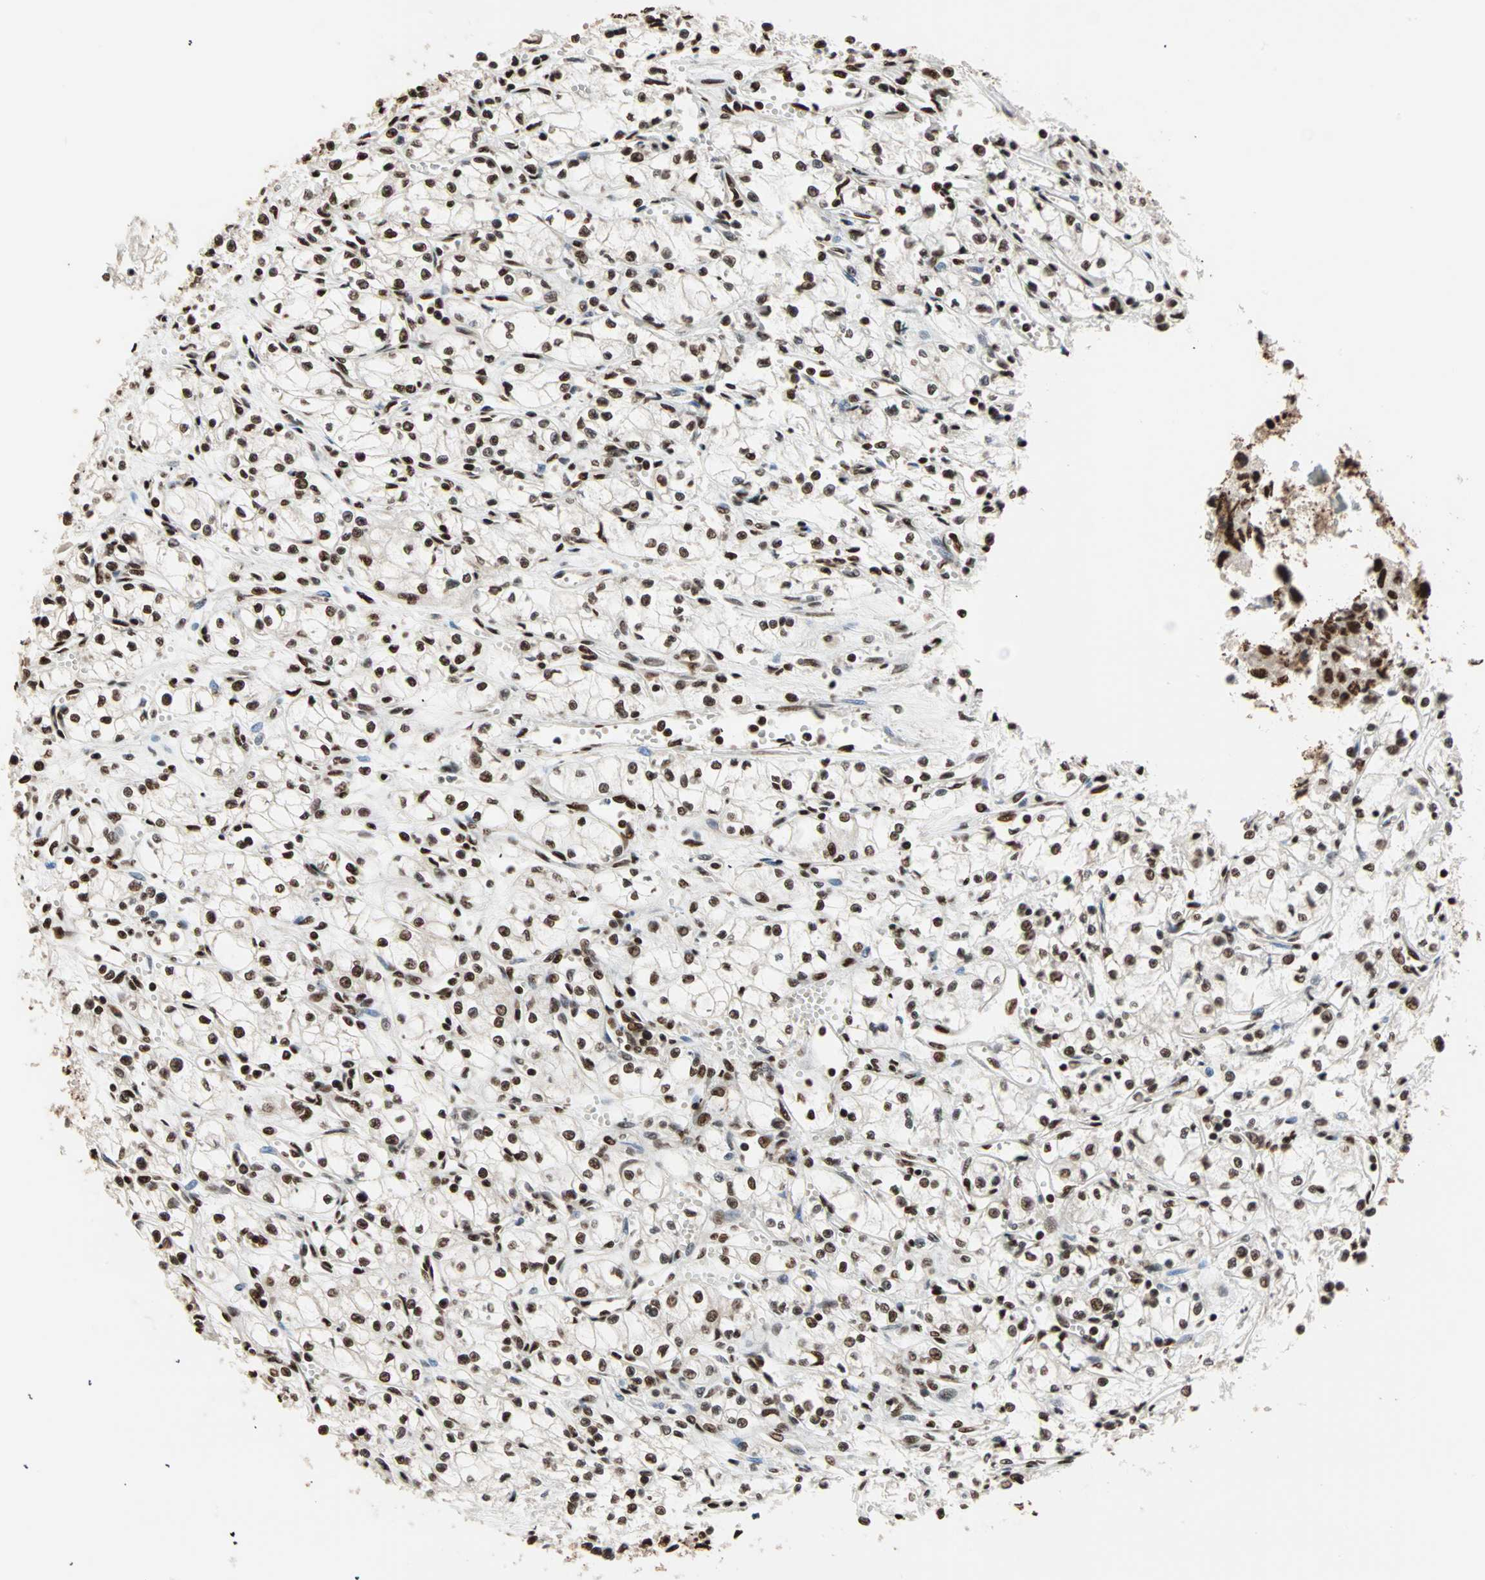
{"staining": {"intensity": "strong", "quantity": ">75%", "location": "nuclear"}, "tissue": "renal cancer", "cell_type": "Tumor cells", "image_type": "cancer", "snomed": [{"axis": "morphology", "description": "Normal tissue, NOS"}, {"axis": "morphology", "description": "Adenocarcinoma, NOS"}, {"axis": "topography", "description": "Kidney"}], "caption": "High-magnification brightfield microscopy of renal adenocarcinoma stained with DAB (3,3'-diaminobenzidine) (brown) and counterstained with hematoxylin (blue). tumor cells exhibit strong nuclear staining is appreciated in about>75% of cells. The protein of interest is stained brown, and the nuclei are stained in blue (DAB IHC with brightfield microscopy, high magnification).", "gene": "ILF2", "patient": {"sex": "male", "age": 59}}